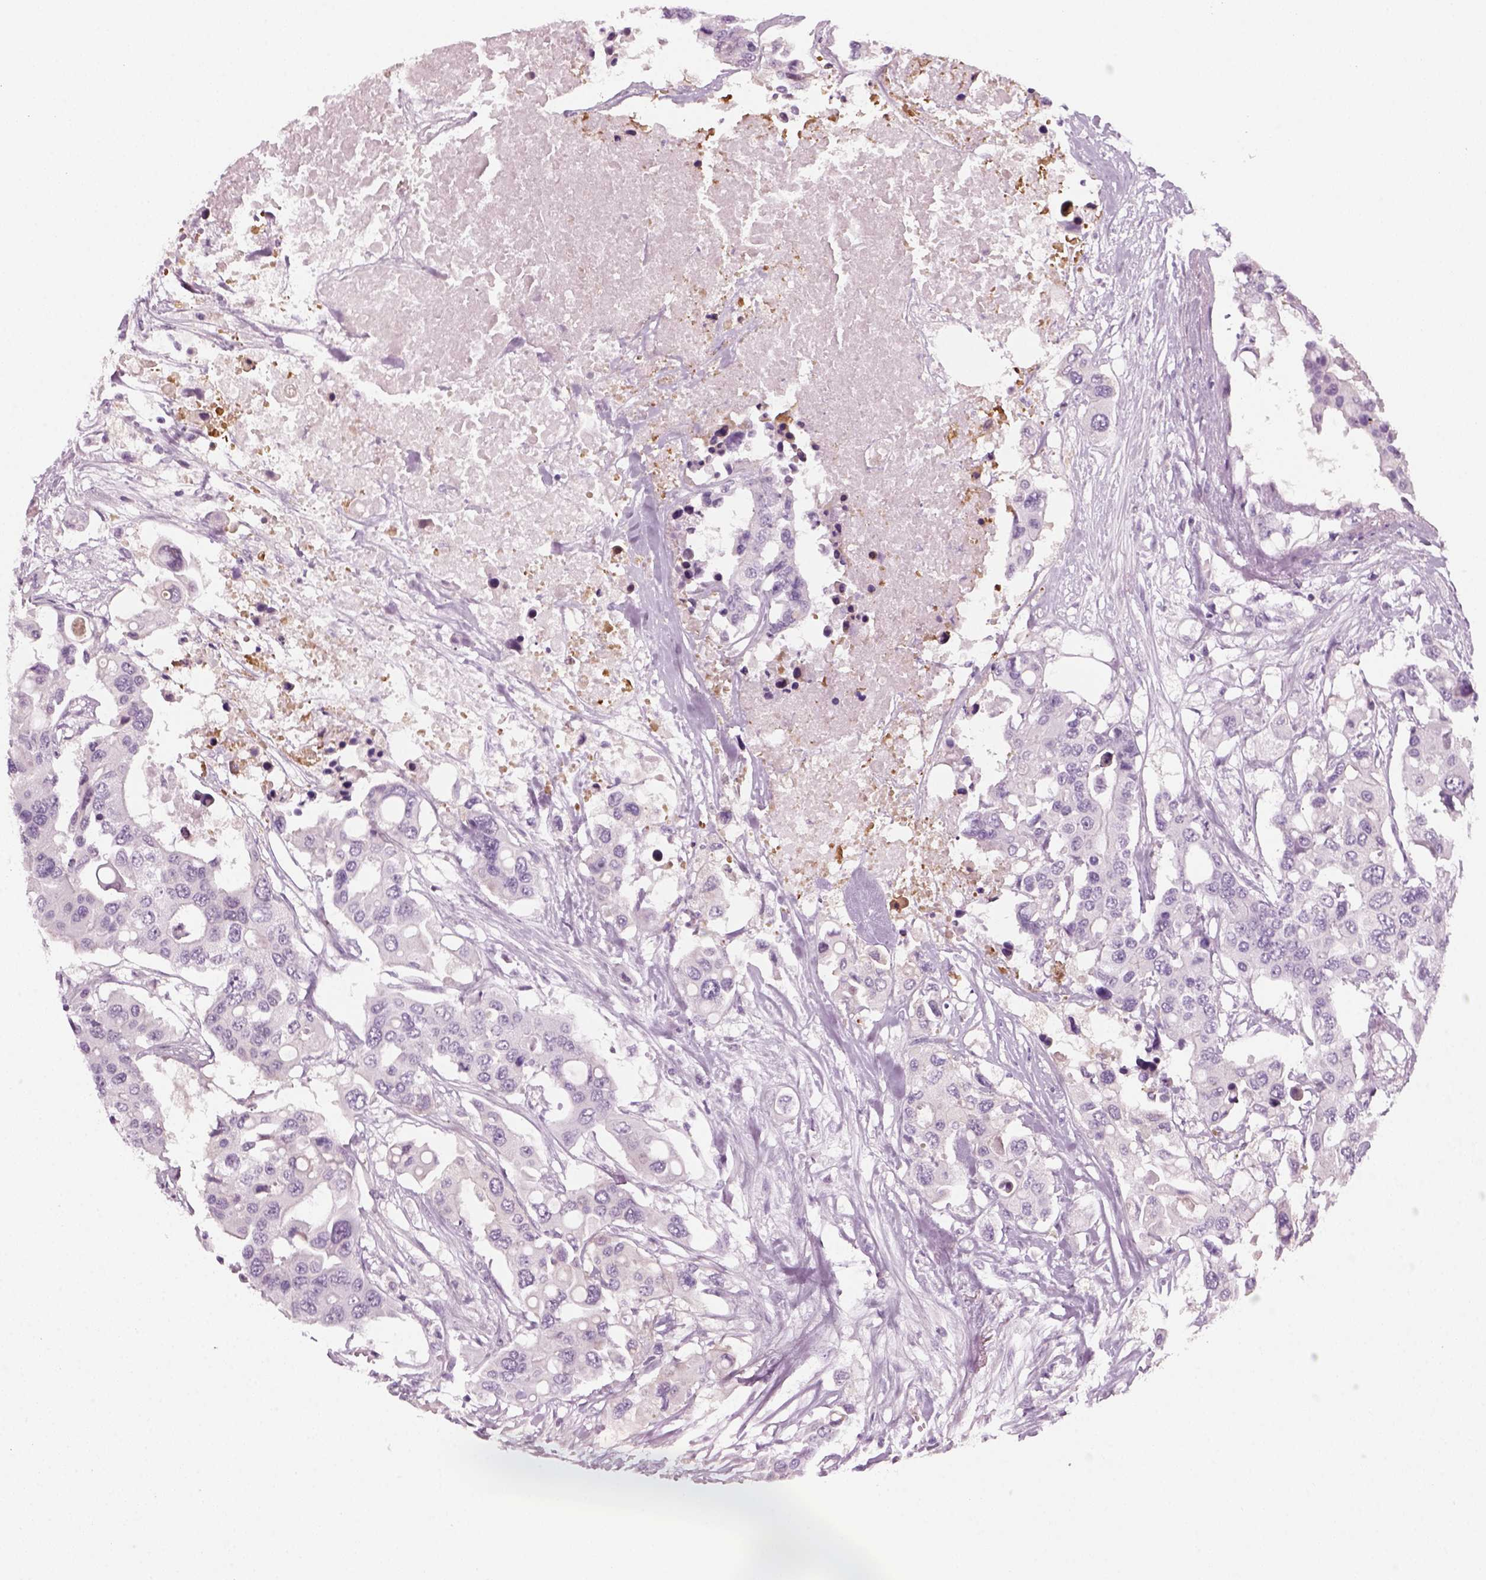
{"staining": {"intensity": "negative", "quantity": "none", "location": "none"}, "tissue": "colorectal cancer", "cell_type": "Tumor cells", "image_type": "cancer", "snomed": [{"axis": "morphology", "description": "Adenocarcinoma, NOS"}, {"axis": "topography", "description": "Colon"}], "caption": "DAB immunohistochemical staining of colorectal adenocarcinoma shows no significant expression in tumor cells. (Immunohistochemistry (ihc), brightfield microscopy, high magnification).", "gene": "KRT75", "patient": {"sex": "male", "age": 77}}